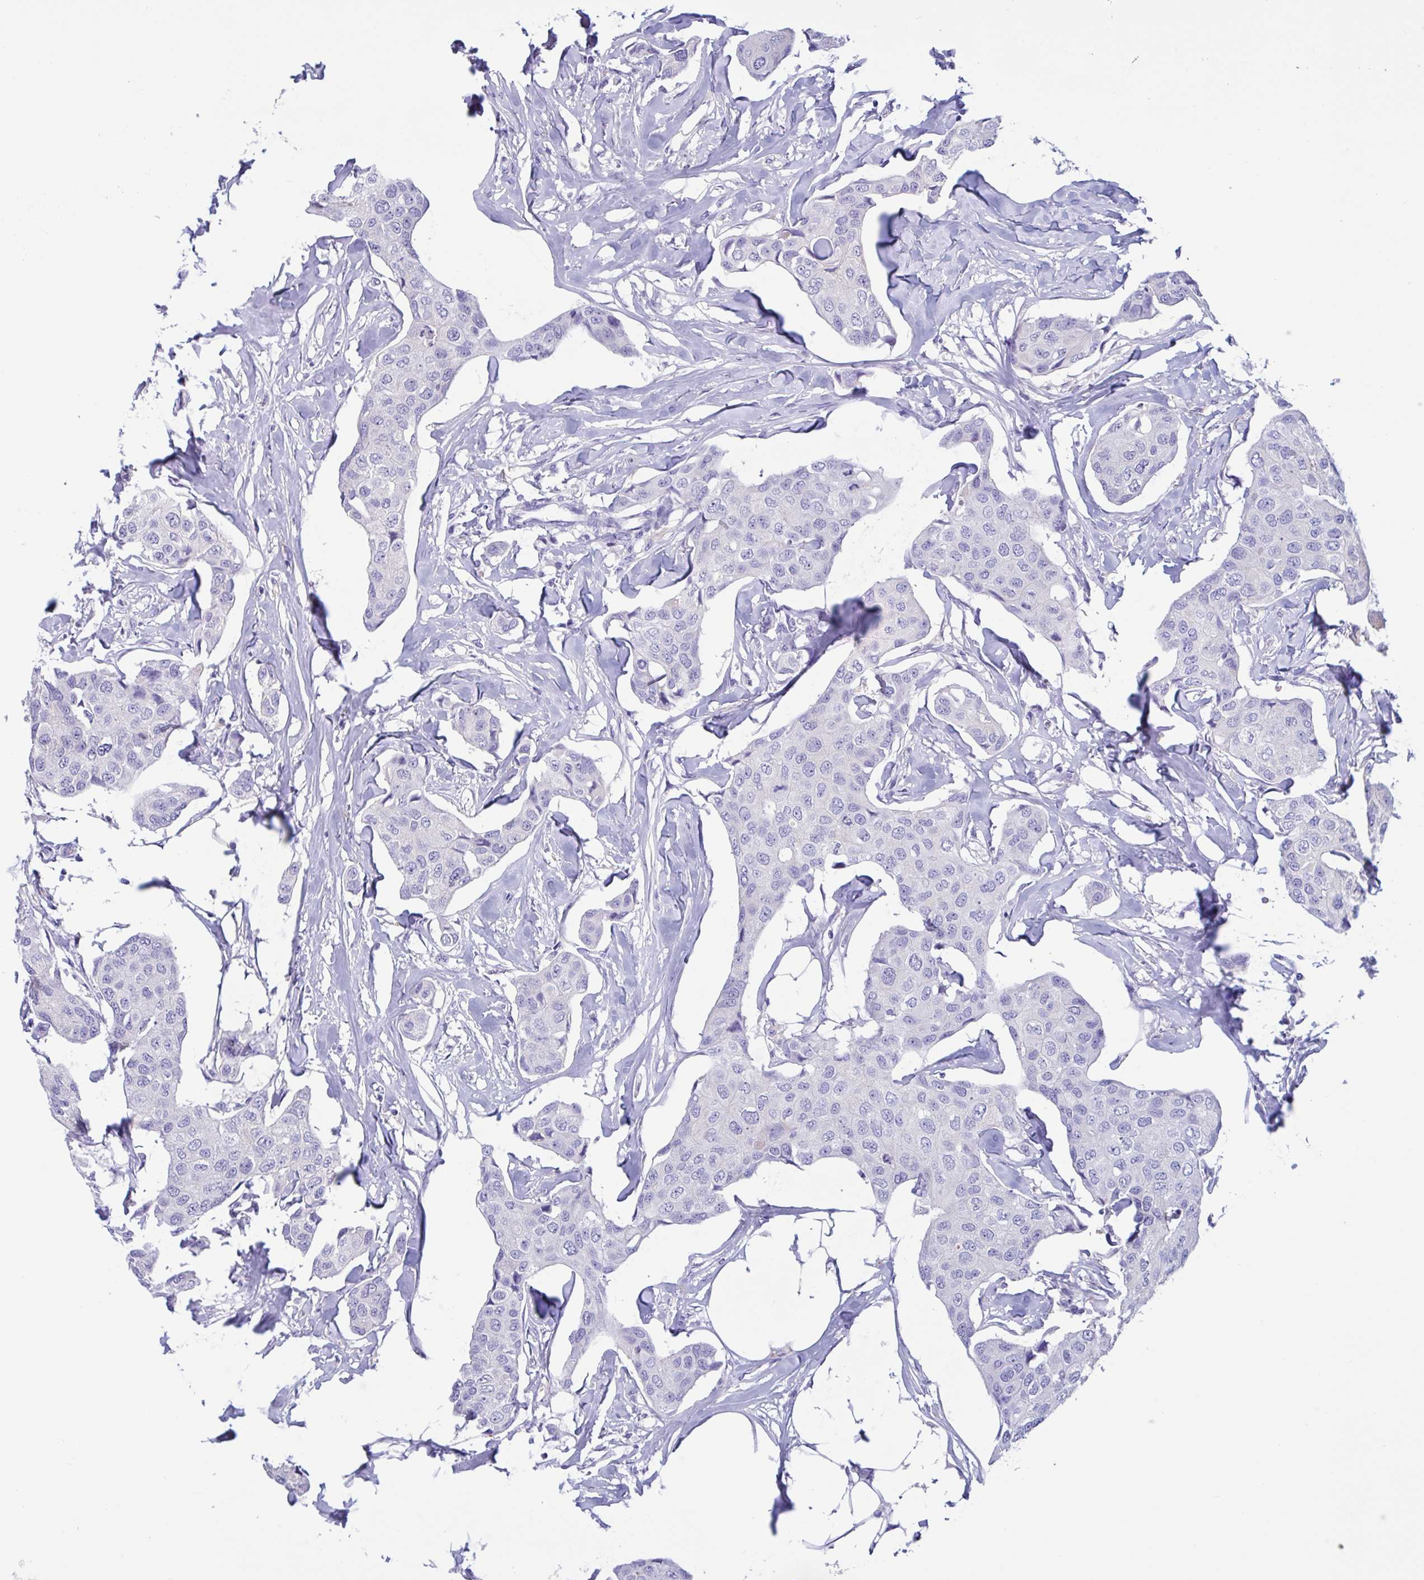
{"staining": {"intensity": "negative", "quantity": "none", "location": "none"}, "tissue": "breast cancer", "cell_type": "Tumor cells", "image_type": "cancer", "snomed": [{"axis": "morphology", "description": "Duct carcinoma"}, {"axis": "topography", "description": "Breast"}, {"axis": "topography", "description": "Lymph node"}], "caption": "Human breast cancer stained for a protein using immunohistochemistry exhibits no positivity in tumor cells.", "gene": "RPL22L1", "patient": {"sex": "female", "age": 80}}